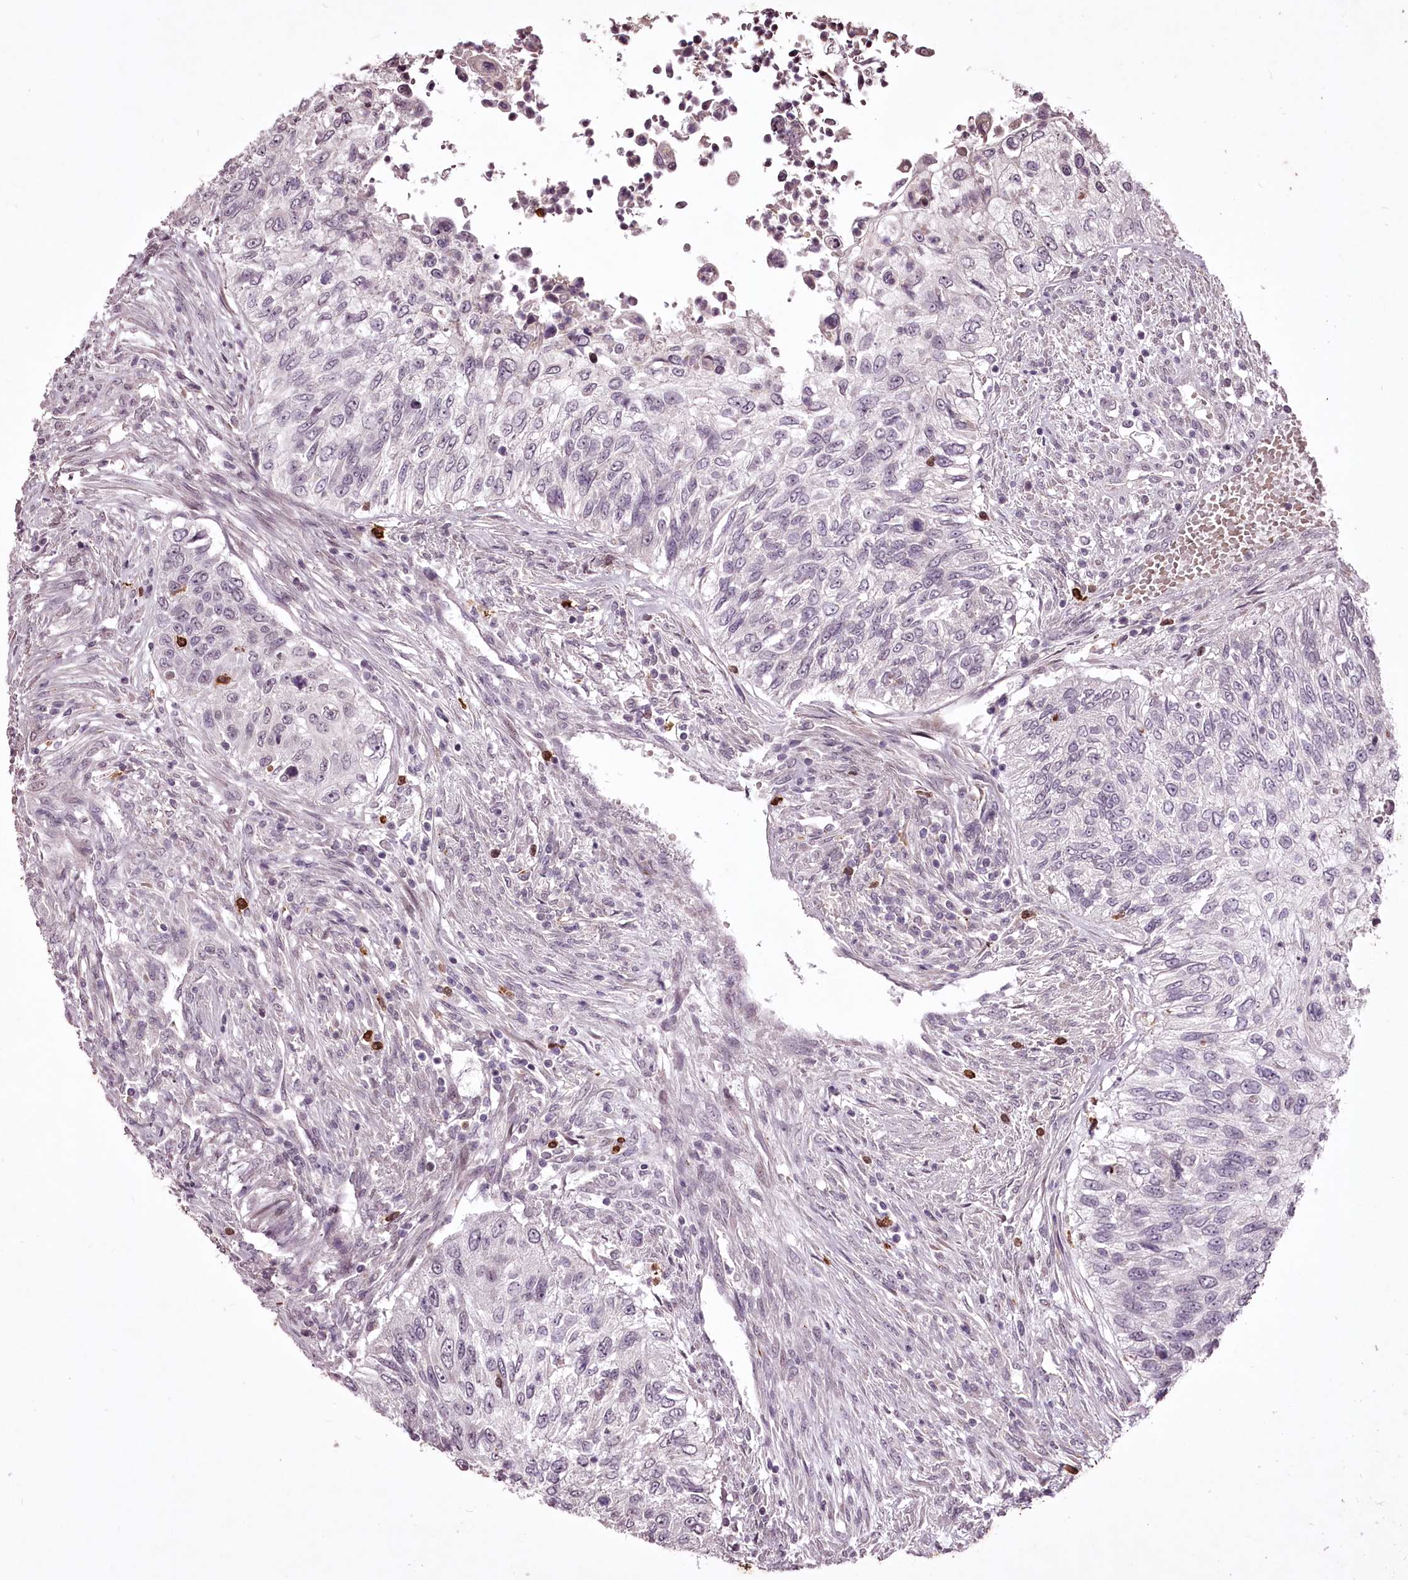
{"staining": {"intensity": "negative", "quantity": "none", "location": "none"}, "tissue": "urothelial cancer", "cell_type": "Tumor cells", "image_type": "cancer", "snomed": [{"axis": "morphology", "description": "Urothelial carcinoma, High grade"}, {"axis": "topography", "description": "Urinary bladder"}], "caption": "Immunohistochemistry histopathology image of neoplastic tissue: human urothelial cancer stained with DAB exhibits no significant protein positivity in tumor cells.", "gene": "ADRA1D", "patient": {"sex": "female", "age": 60}}